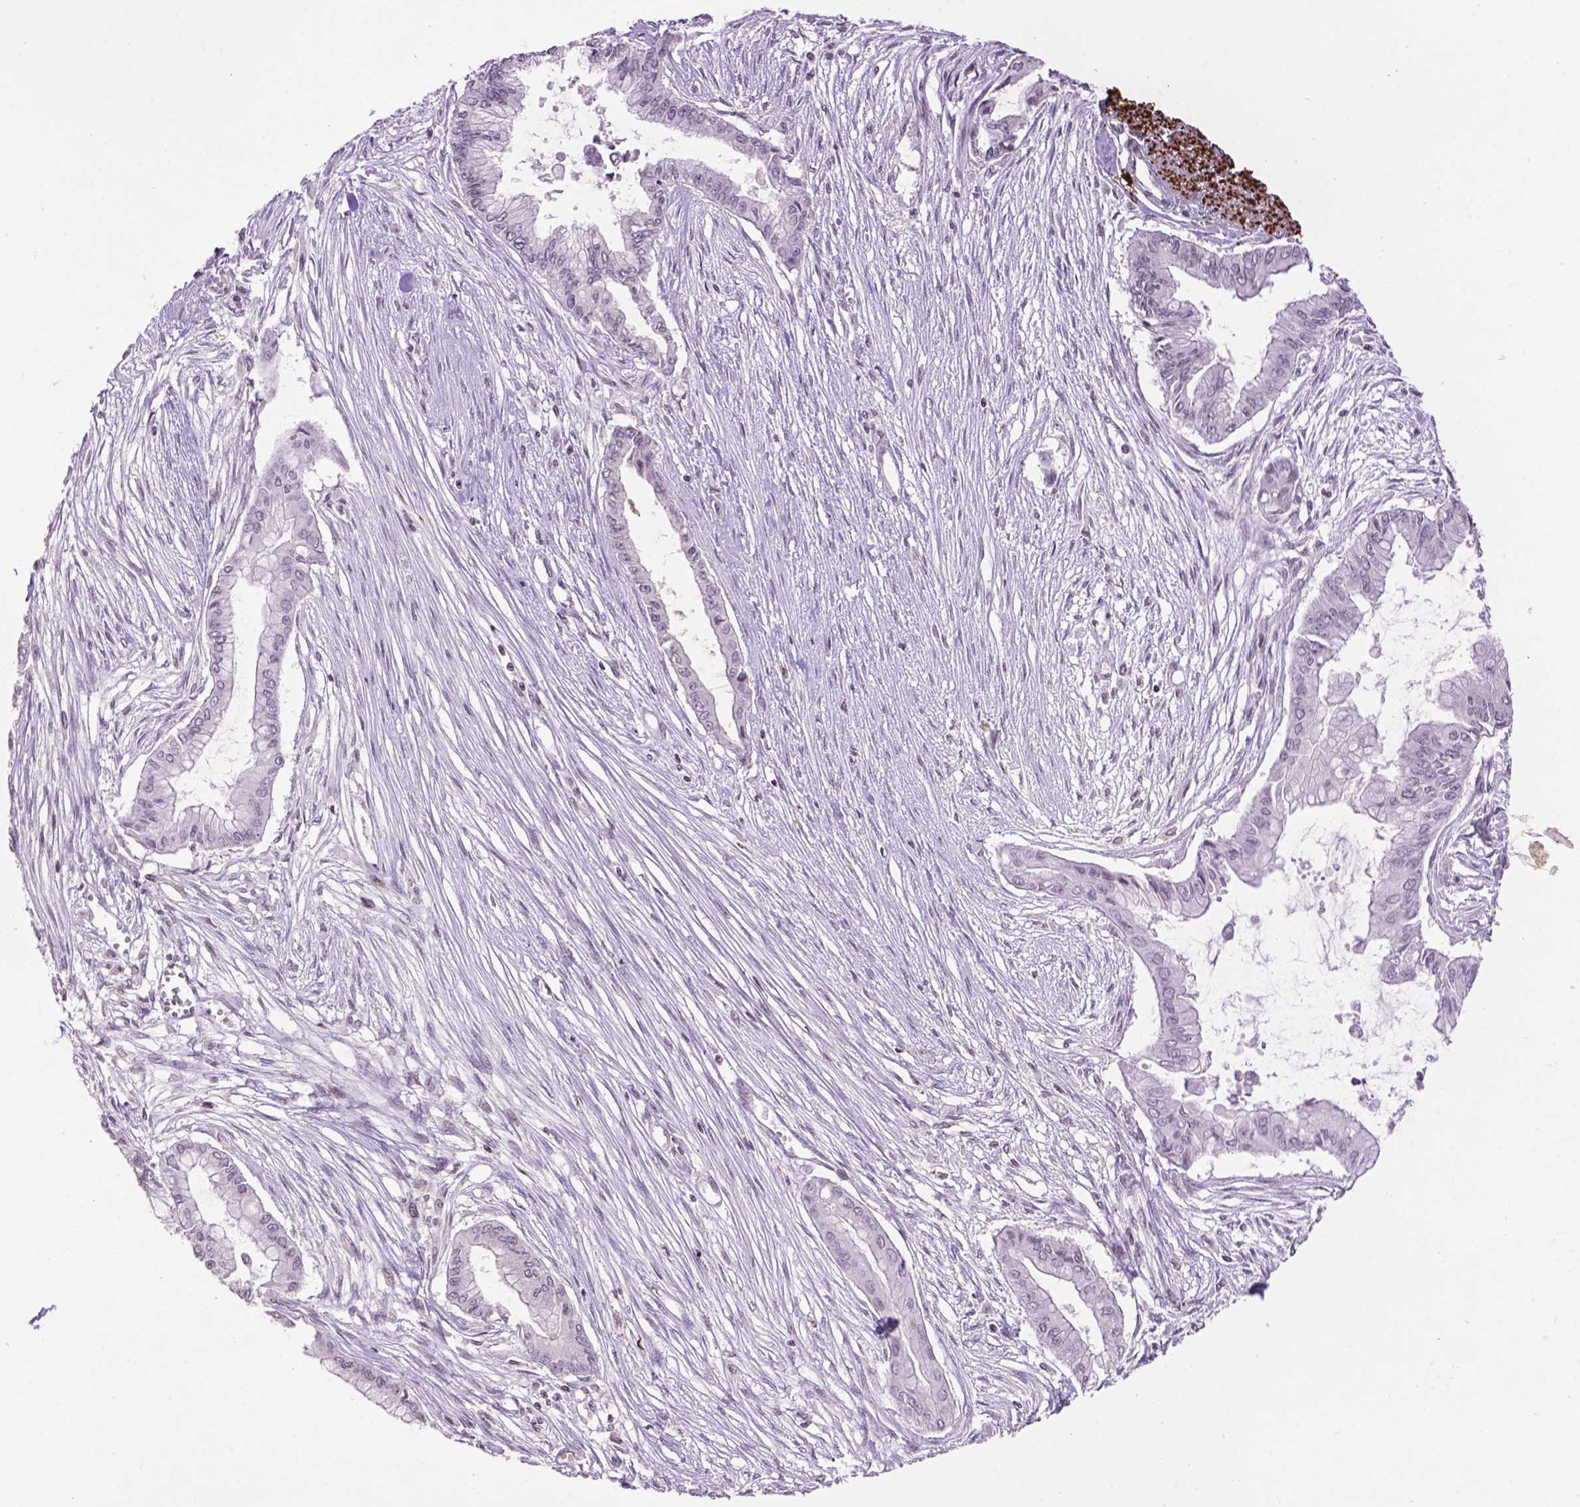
{"staining": {"intensity": "negative", "quantity": "none", "location": "none"}, "tissue": "pancreatic cancer", "cell_type": "Tumor cells", "image_type": "cancer", "snomed": [{"axis": "morphology", "description": "Adenocarcinoma, NOS"}, {"axis": "topography", "description": "Pancreas"}], "caption": "High magnification brightfield microscopy of pancreatic adenocarcinoma stained with DAB (brown) and counterstained with hematoxylin (blue): tumor cells show no significant positivity.", "gene": "TH", "patient": {"sex": "female", "age": 68}}